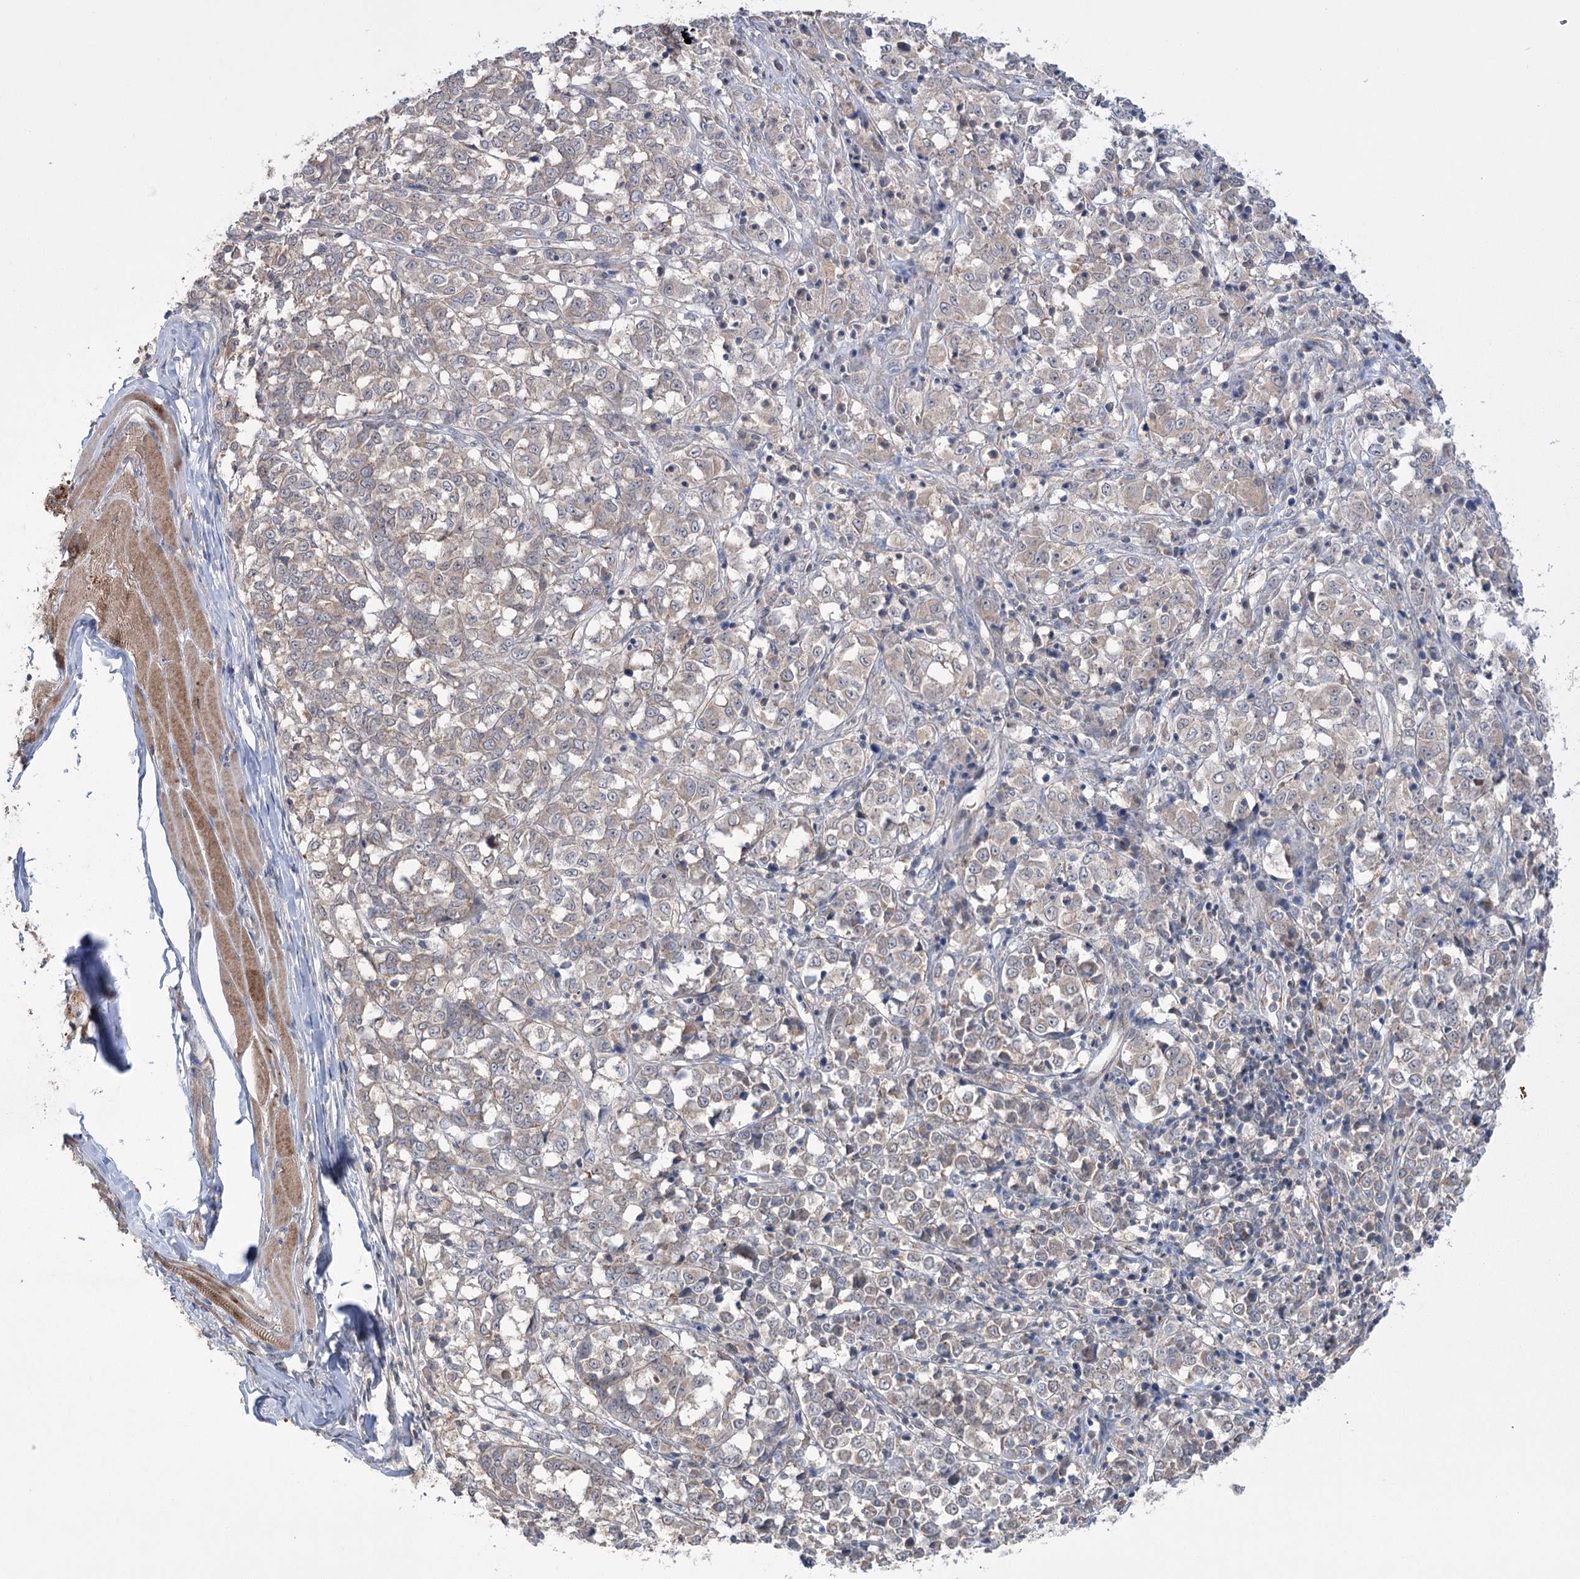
{"staining": {"intensity": "negative", "quantity": "none", "location": "none"}, "tissue": "melanoma", "cell_type": "Tumor cells", "image_type": "cancer", "snomed": [{"axis": "morphology", "description": "Malignant melanoma, NOS"}, {"axis": "topography", "description": "Skin"}], "caption": "The histopathology image shows no staining of tumor cells in melanoma.", "gene": "TRIM71", "patient": {"sex": "female", "age": 72}}